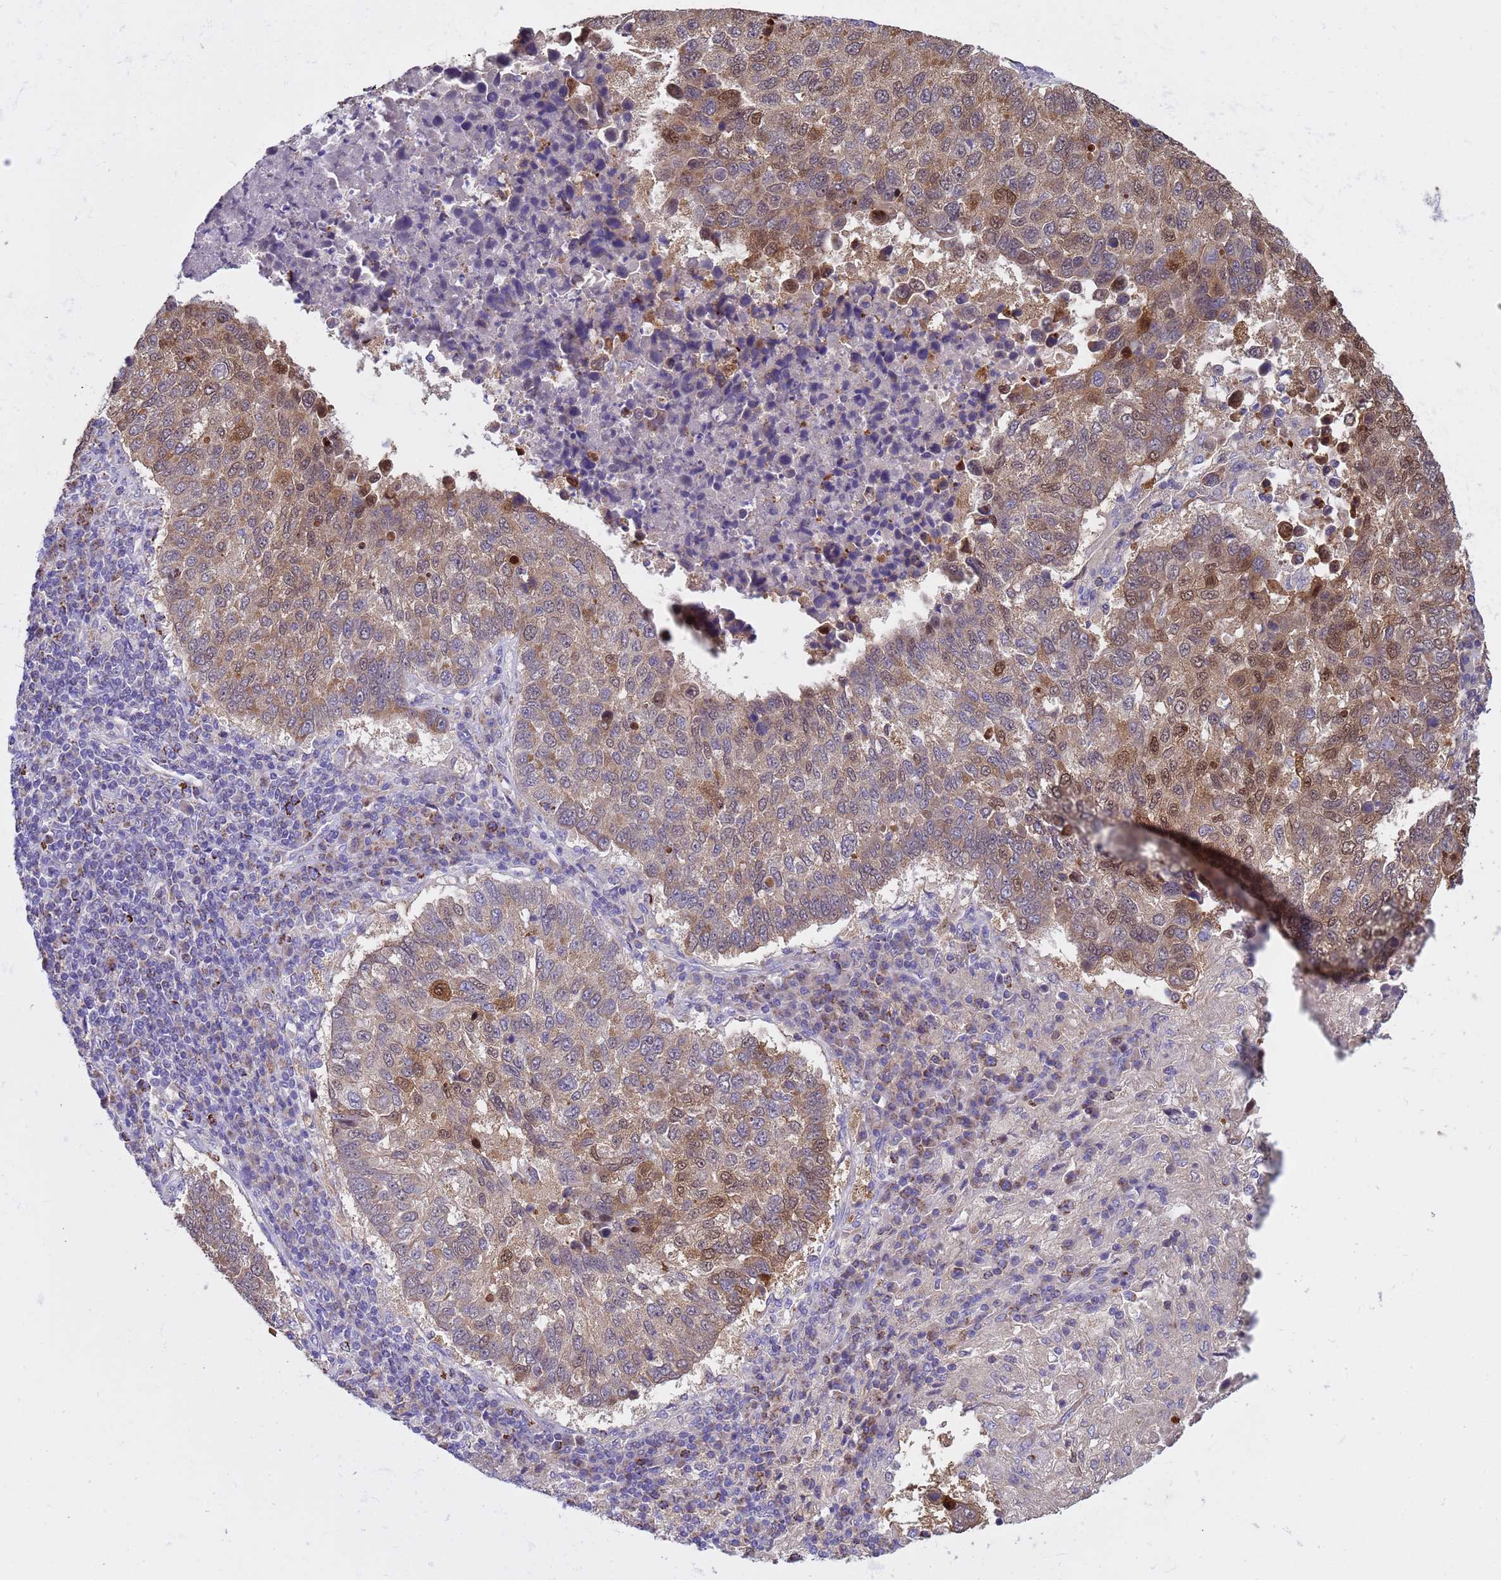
{"staining": {"intensity": "moderate", "quantity": "25%-75%", "location": "cytoplasmic/membranous,nuclear"}, "tissue": "lung cancer", "cell_type": "Tumor cells", "image_type": "cancer", "snomed": [{"axis": "morphology", "description": "Squamous cell carcinoma, NOS"}, {"axis": "topography", "description": "Lung"}], "caption": "Squamous cell carcinoma (lung) tissue demonstrates moderate cytoplasmic/membranous and nuclear positivity in approximately 25%-75% of tumor cells, visualized by immunohistochemistry. The protein is stained brown, and the nuclei are stained in blue (DAB IHC with brightfield microscopy, high magnification).", "gene": "TUBGCP3", "patient": {"sex": "male", "age": 73}}